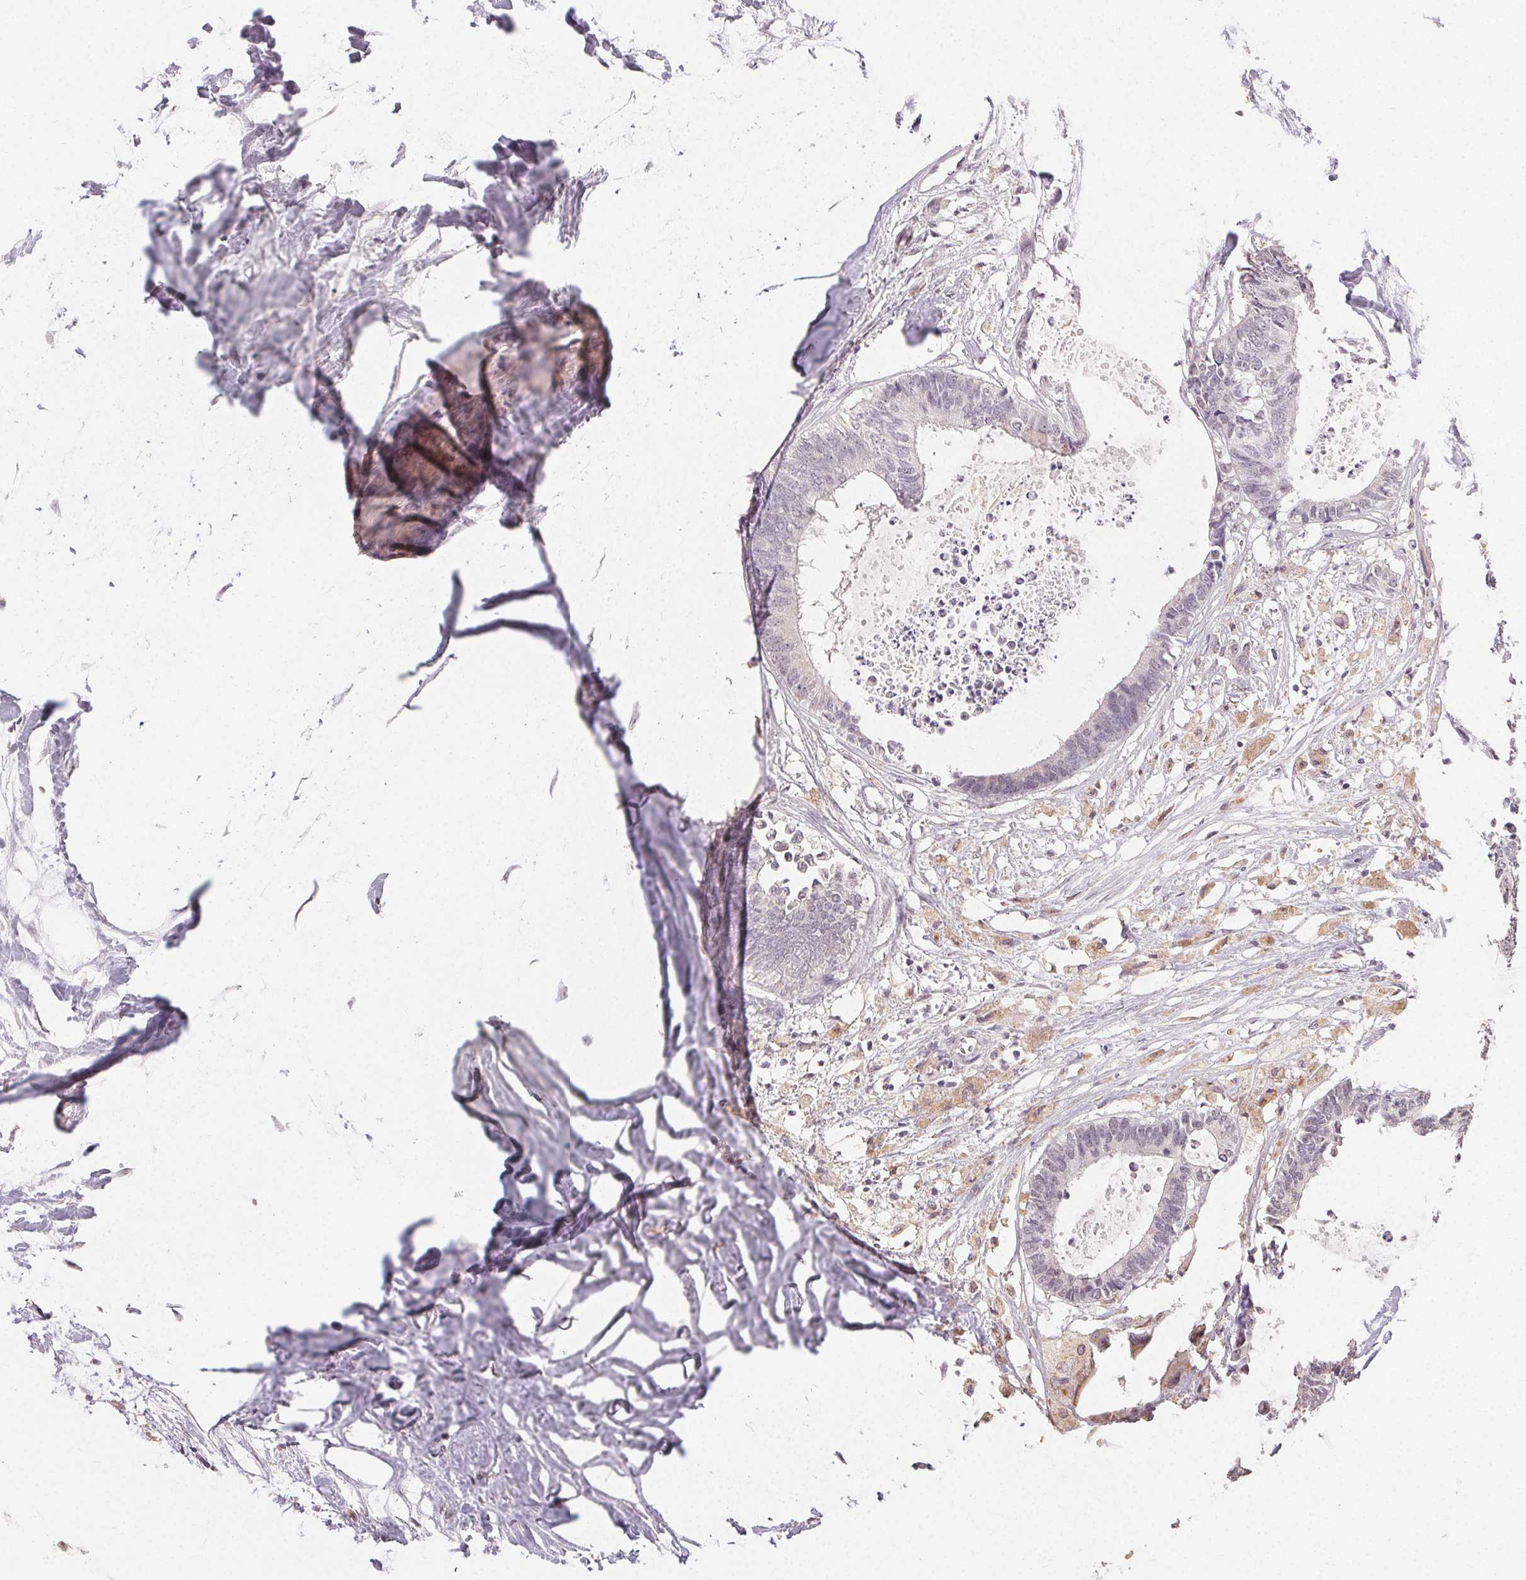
{"staining": {"intensity": "negative", "quantity": "none", "location": "none"}, "tissue": "colorectal cancer", "cell_type": "Tumor cells", "image_type": "cancer", "snomed": [{"axis": "morphology", "description": "Adenocarcinoma, NOS"}, {"axis": "topography", "description": "Colon"}, {"axis": "topography", "description": "Rectum"}], "caption": "Image shows no protein expression in tumor cells of colorectal cancer (adenocarcinoma) tissue. (Brightfield microscopy of DAB immunohistochemistry at high magnification).", "gene": "TMEM174", "patient": {"sex": "male", "age": 57}}